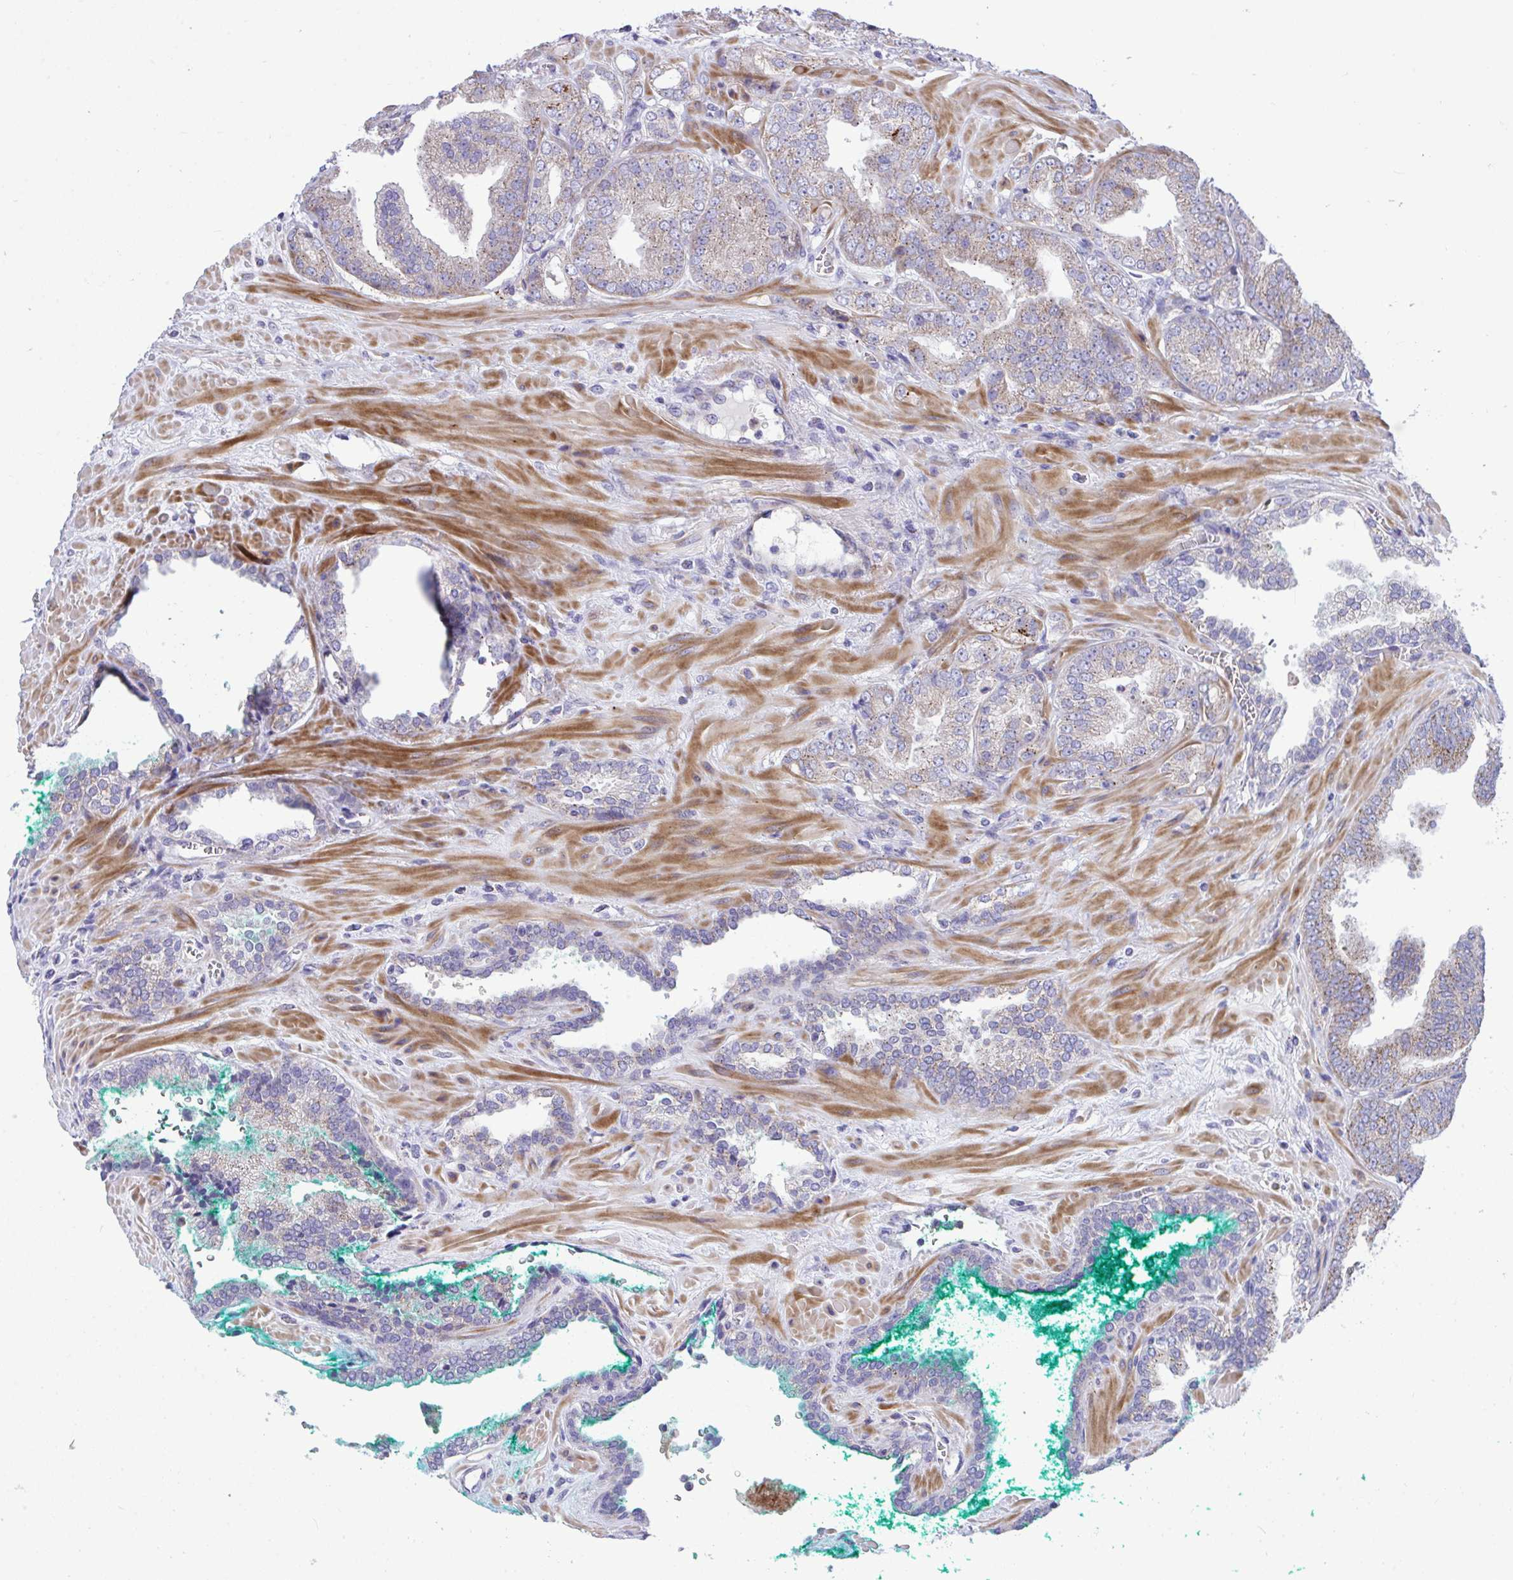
{"staining": {"intensity": "weak", "quantity": "25%-75%", "location": "cytoplasmic/membranous"}, "tissue": "prostate cancer", "cell_type": "Tumor cells", "image_type": "cancer", "snomed": [{"axis": "morphology", "description": "Adenocarcinoma, High grade"}, {"axis": "topography", "description": "Prostate"}], "caption": "Immunohistochemical staining of prostate cancer demonstrates low levels of weak cytoplasmic/membranous positivity in approximately 25%-75% of tumor cells. (DAB IHC with brightfield microscopy, high magnification).", "gene": "MRPS16", "patient": {"sex": "male", "age": 68}}